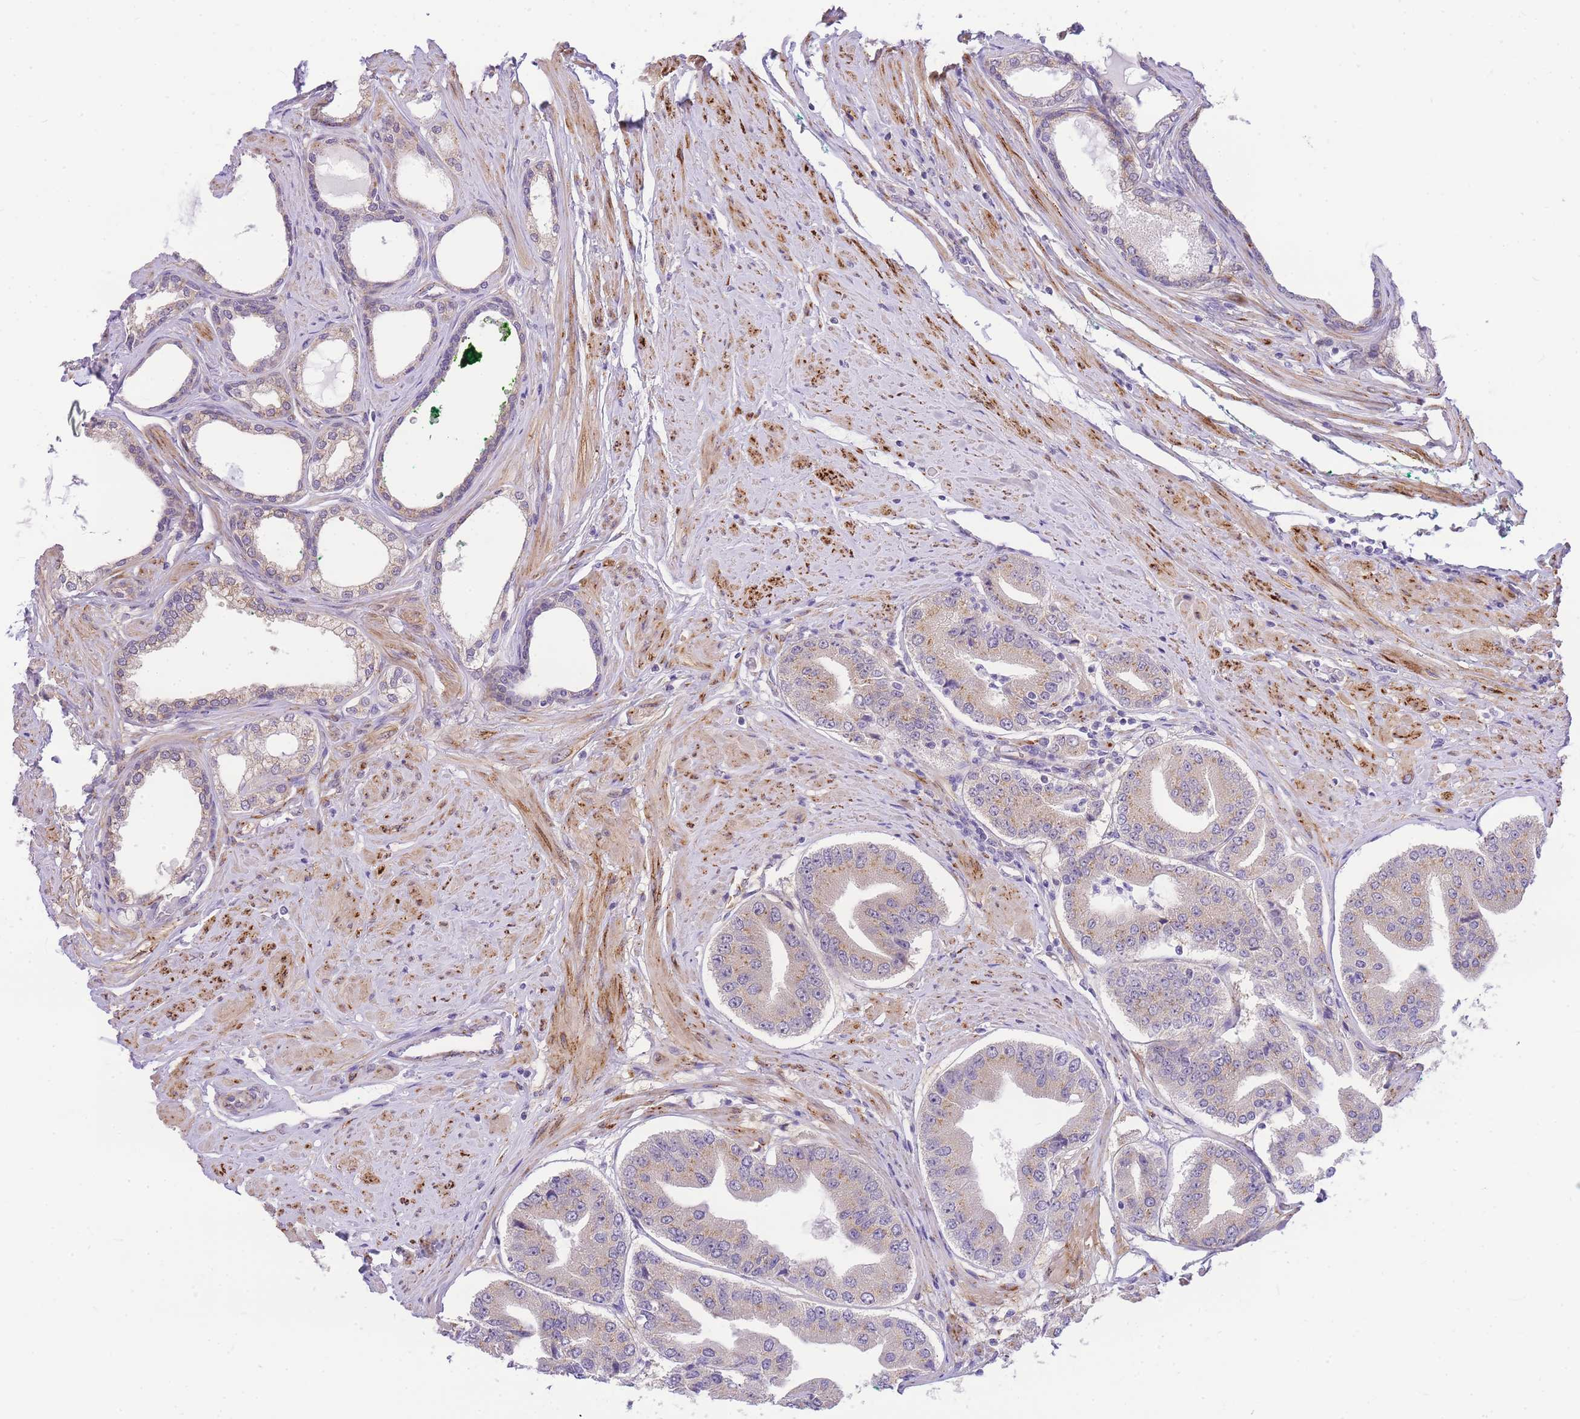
{"staining": {"intensity": "weak", "quantity": "<25%", "location": "cytoplasmic/membranous"}, "tissue": "prostate cancer", "cell_type": "Tumor cells", "image_type": "cancer", "snomed": [{"axis": "morphology", "description": "Adenocarcinoma, High grade"}, {"axis": "topography", "description": "Prostate"}], "caption": "Prostate cancer was stained to show a protein in brown. There is no significant expression in tumor cells.", "gene": "S100PBP", "patient": {"sex": "male", "age": 63}}